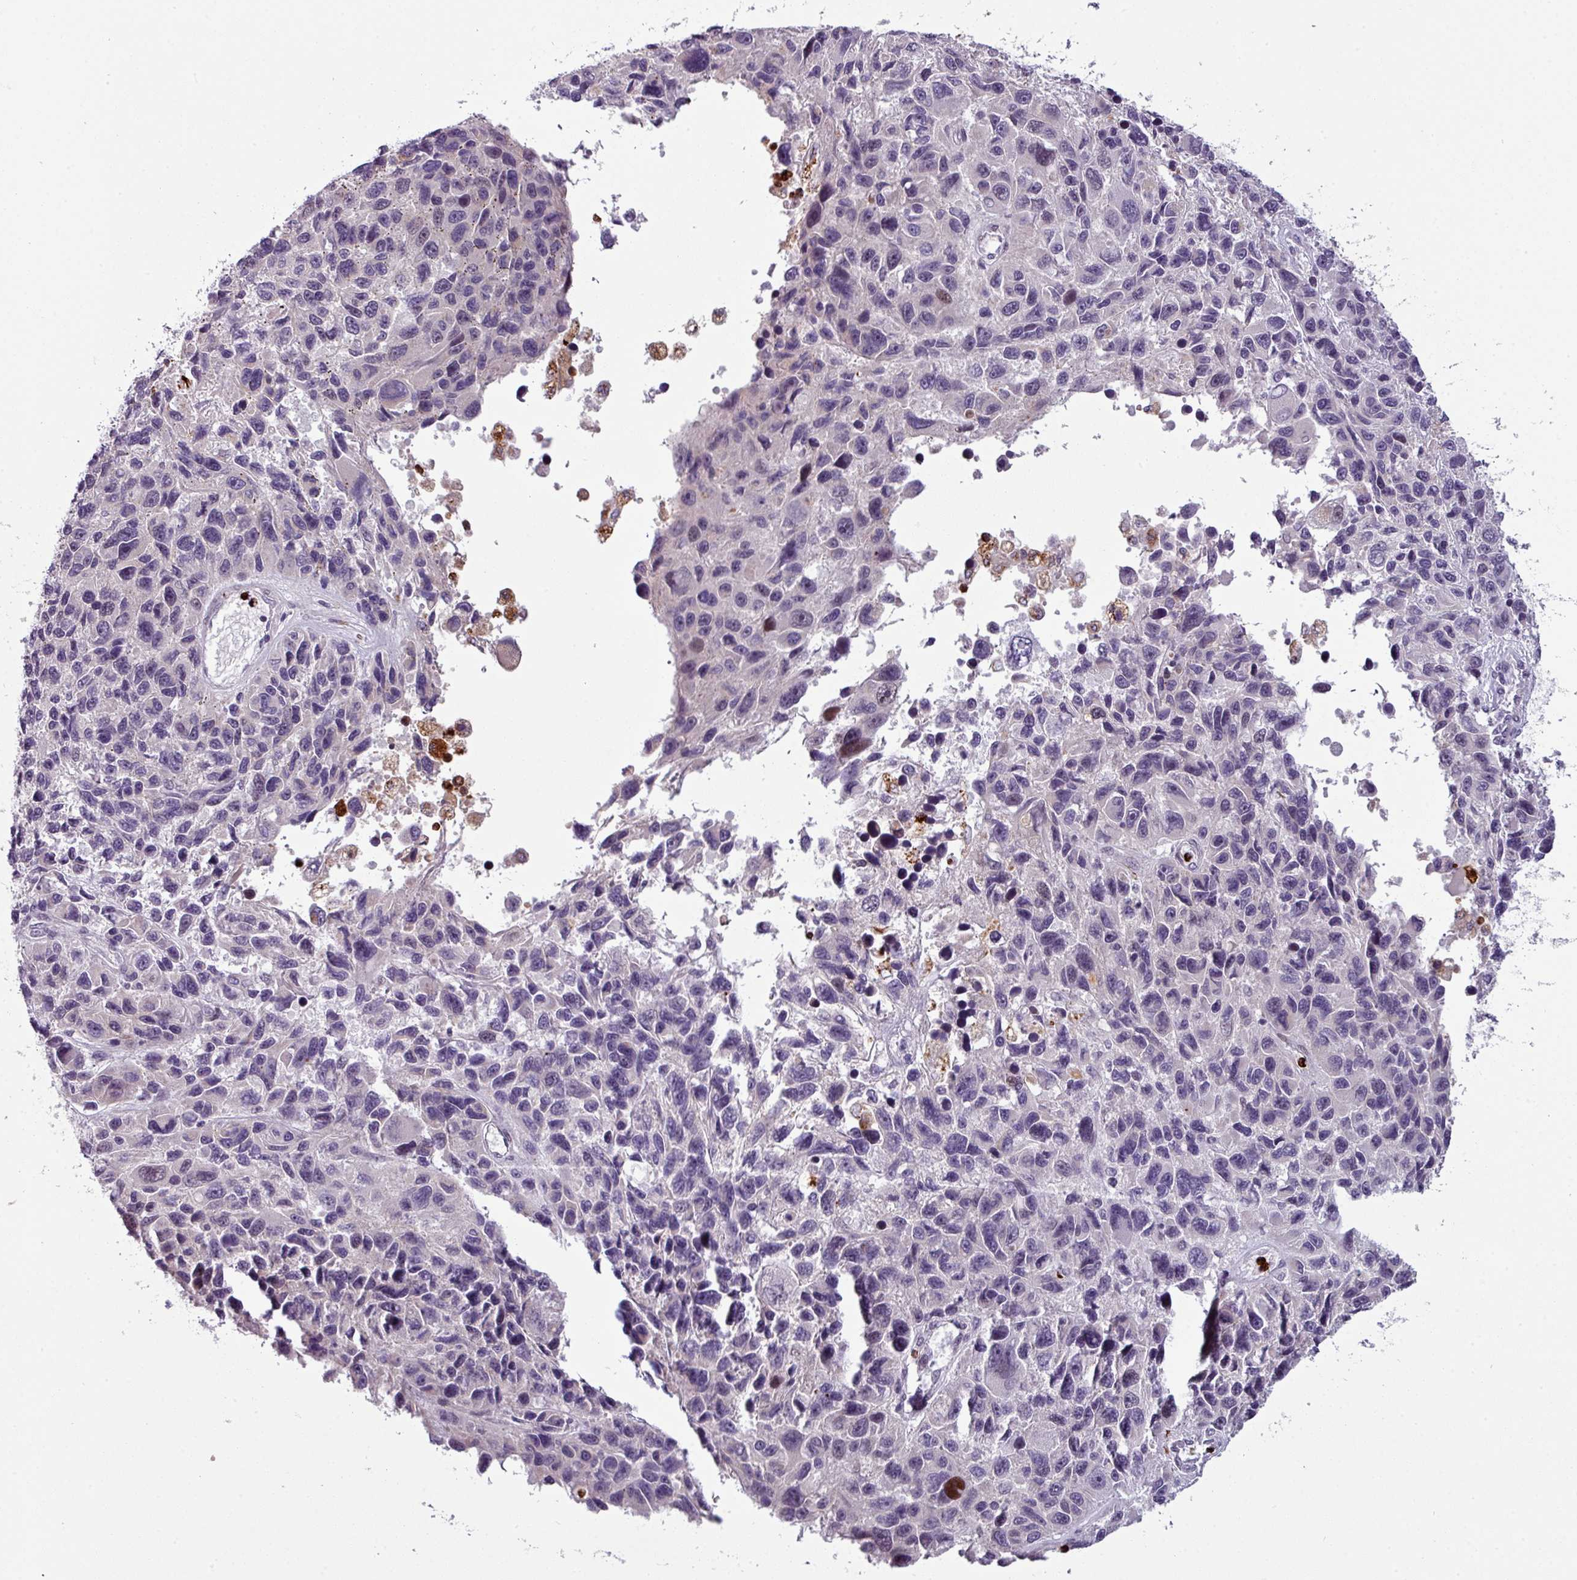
{"staining": {"intensity": "negative", "quantity": "none", "location": "none"}, "tissue": "melanoma", "cell_type": "Tumor cells", "image_type": "cancer", "snomed": [{"axis": "morphology", "description": "Malignant melanoma, NOS"}, {"axis": "topography", "description": "Skin"}], "caption": "DAB (3,3'-diaminobenzidine) immunohistochemical staining of malignant melanoma exhibits no significant staining in tumor cells.", "gene": "TMEFF1", "patient": {"sex": "male", "age": 53}}